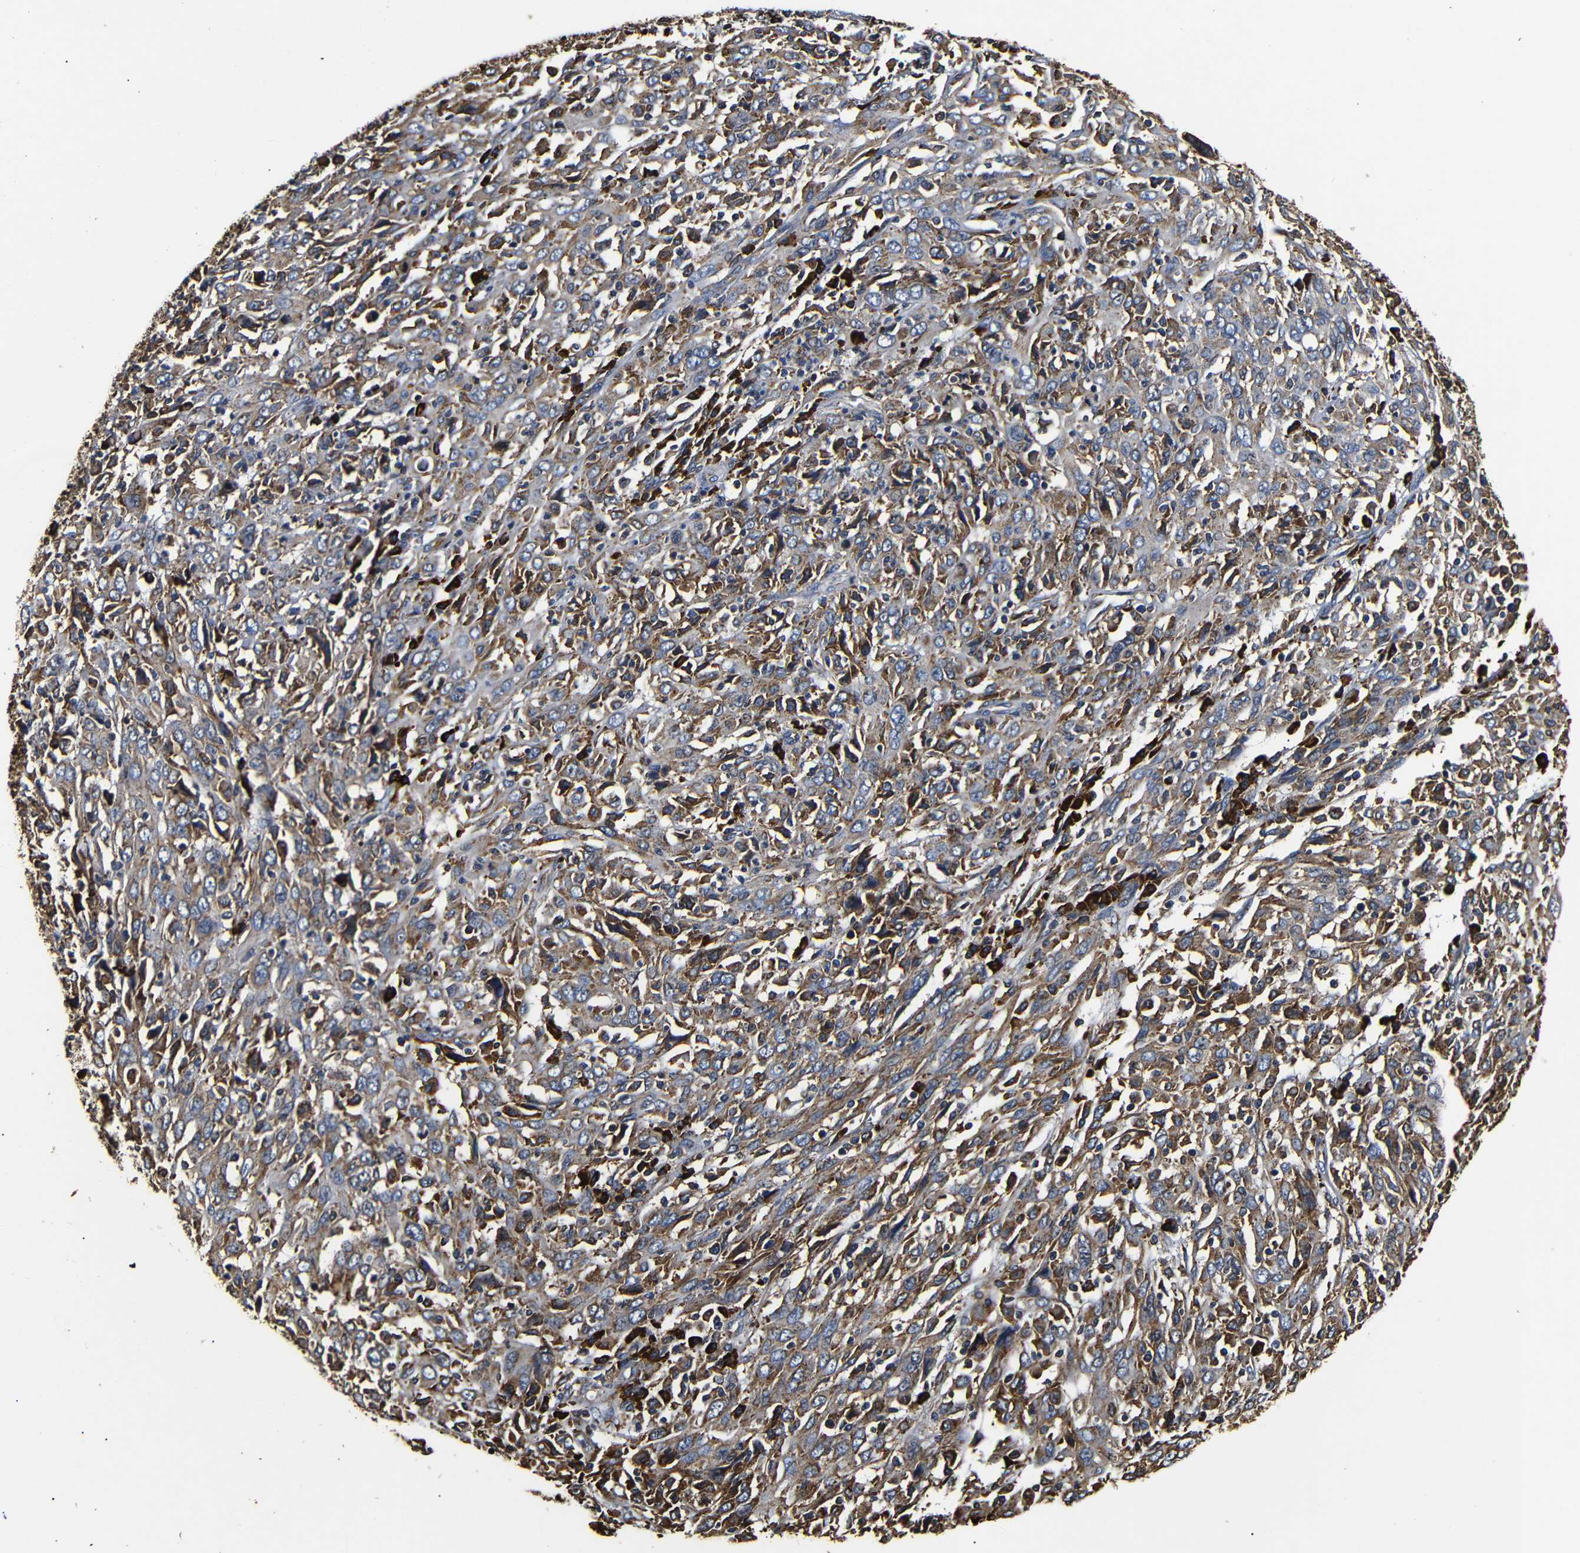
{"staining": {"intensity": "weak", "quantity": "25%-75%", "location": "cytoplasmic/membranous"}, "tissue": "cervical cancer", "cell_type": "Tumor cells", "image_type": "cancer", "snomed": [{"axis": "morphology", "description": "Squamous cell carcinoma, NOS"}, {"axis": "topography", "description": "Cervix"}], "caption": "There is low levels of weak cytoplasmic/membranous positivity in tumor cells of cervical cancer (squamous cell carcinoma), as demonstrated by immunohistochemical staining (brown color).", "gene": "HHIP", "patient": {"sex": "female", "age": 46}}